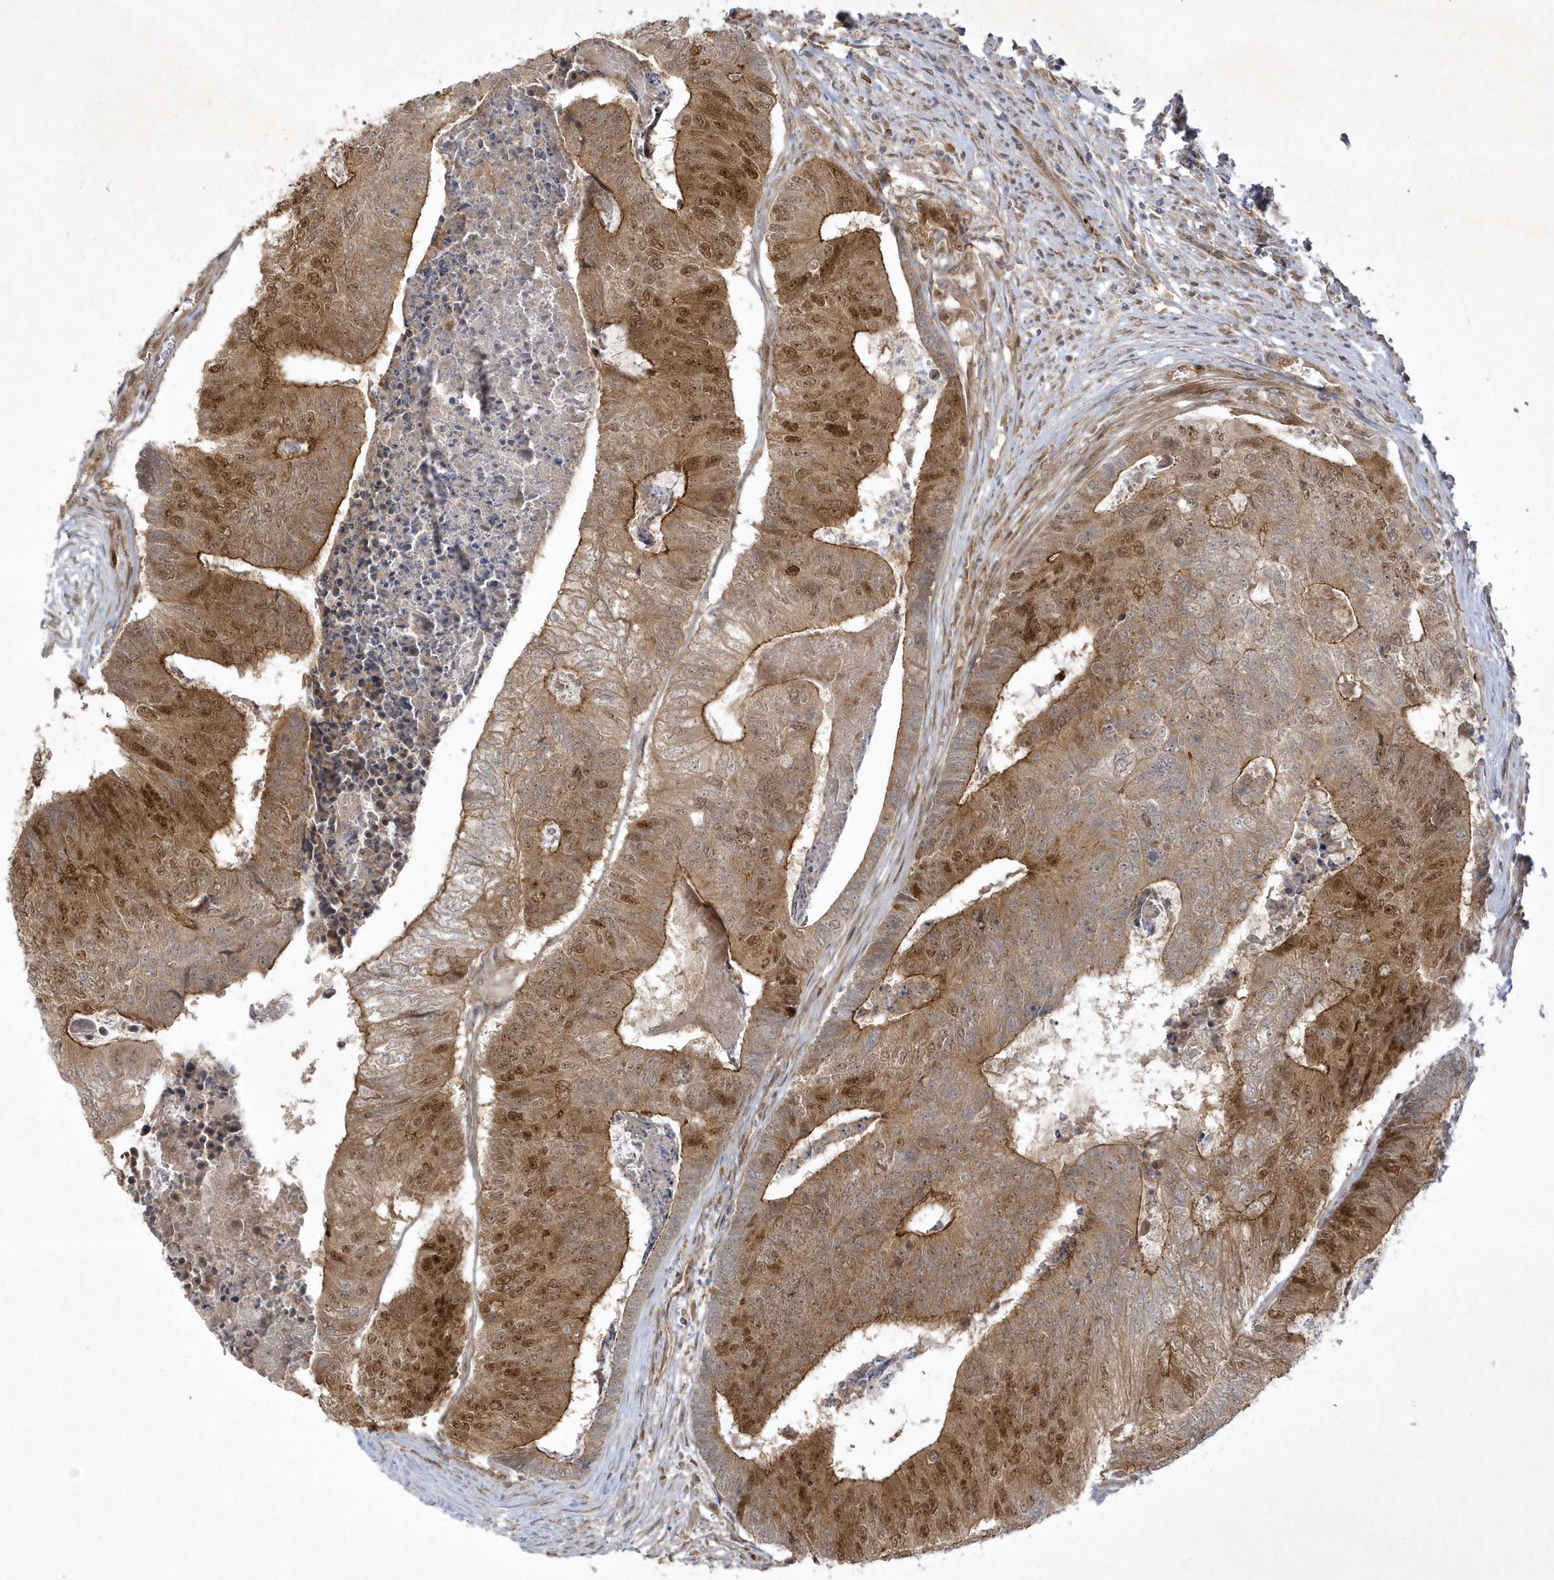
{"staining": {"intensity": "moderate", "quantity": ">75%", "location": "cytoplasmic/membranous,nuclear"}, "tissue": "colorectal cancer", "cell_type": "Tumor cells", "image_type": "cancer", "snomed": [{"axis": "morphology", "description": "Adenocarcinoma, NOS"}, {"axis": "topography", "description": "Colon"}], "caption": "Immunohistochemistry (DAB (3,3'-diaminobenzidine)) staining of adenocarcinoma (colorectal) exhibits moderate cytoplasmic/membranous and nuclear protein expression in approximately >75% of tumor cells.", "gene": "NAF1", "patient": {"sex": "female", "age": 67}}